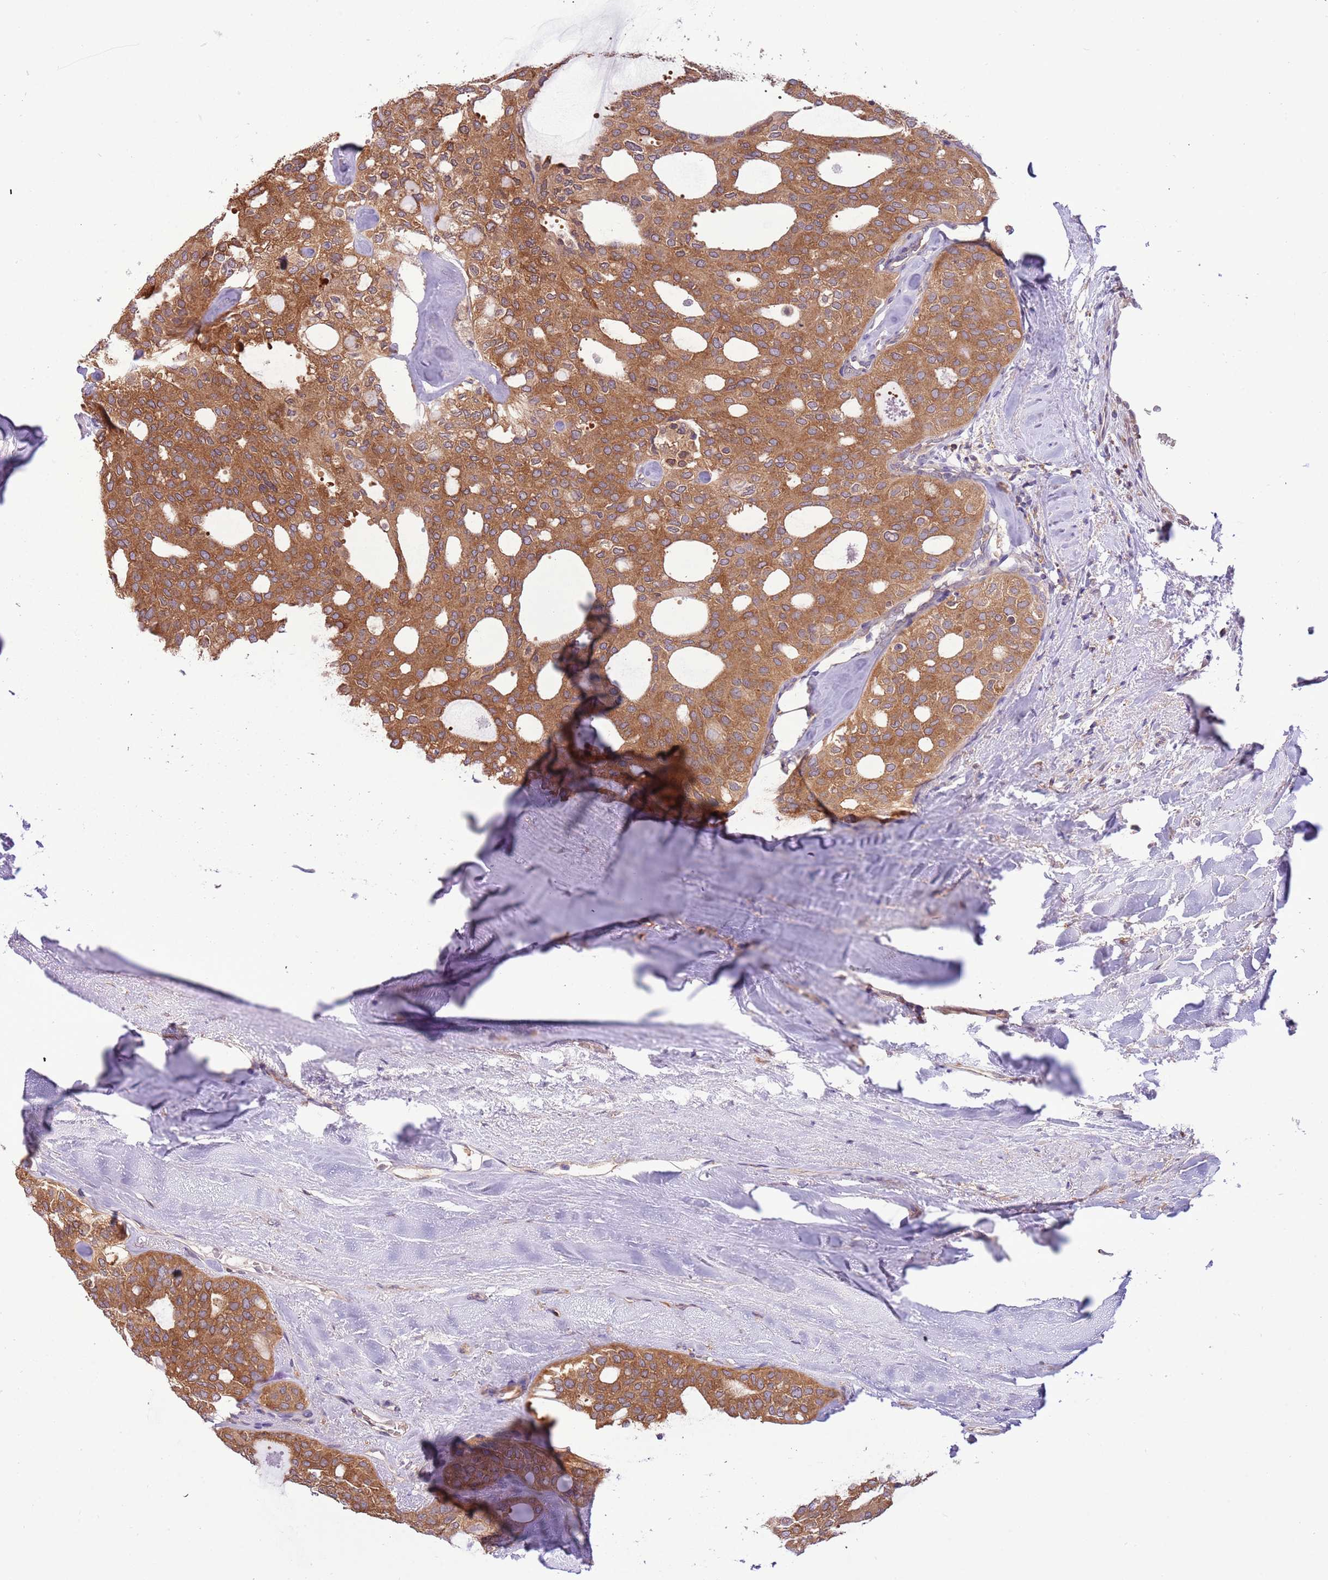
{"staining": {"intensity": "moderate", "quantity": ">75%", "location": "cytoplasmic/membranous"}, "tissue": "thyroid cancer", "cell_type": "Tumor cells", "image_type": "cancer", "snomed": [{"axis": "morphology", "description": "Follicular adenoma carcinoma, NOS"}, {"axis": "topography", "description": "Thyroid gland"}], "caption": "Thyroid follicular adenoma carcinoma was stained to show a protein in brown. There is medium levels of moderate cytoplasmic/membranous staining in approximately >75% of tumor cells.", "gene": "STIP1", "patient": {"sex": "male", "age": 75}}